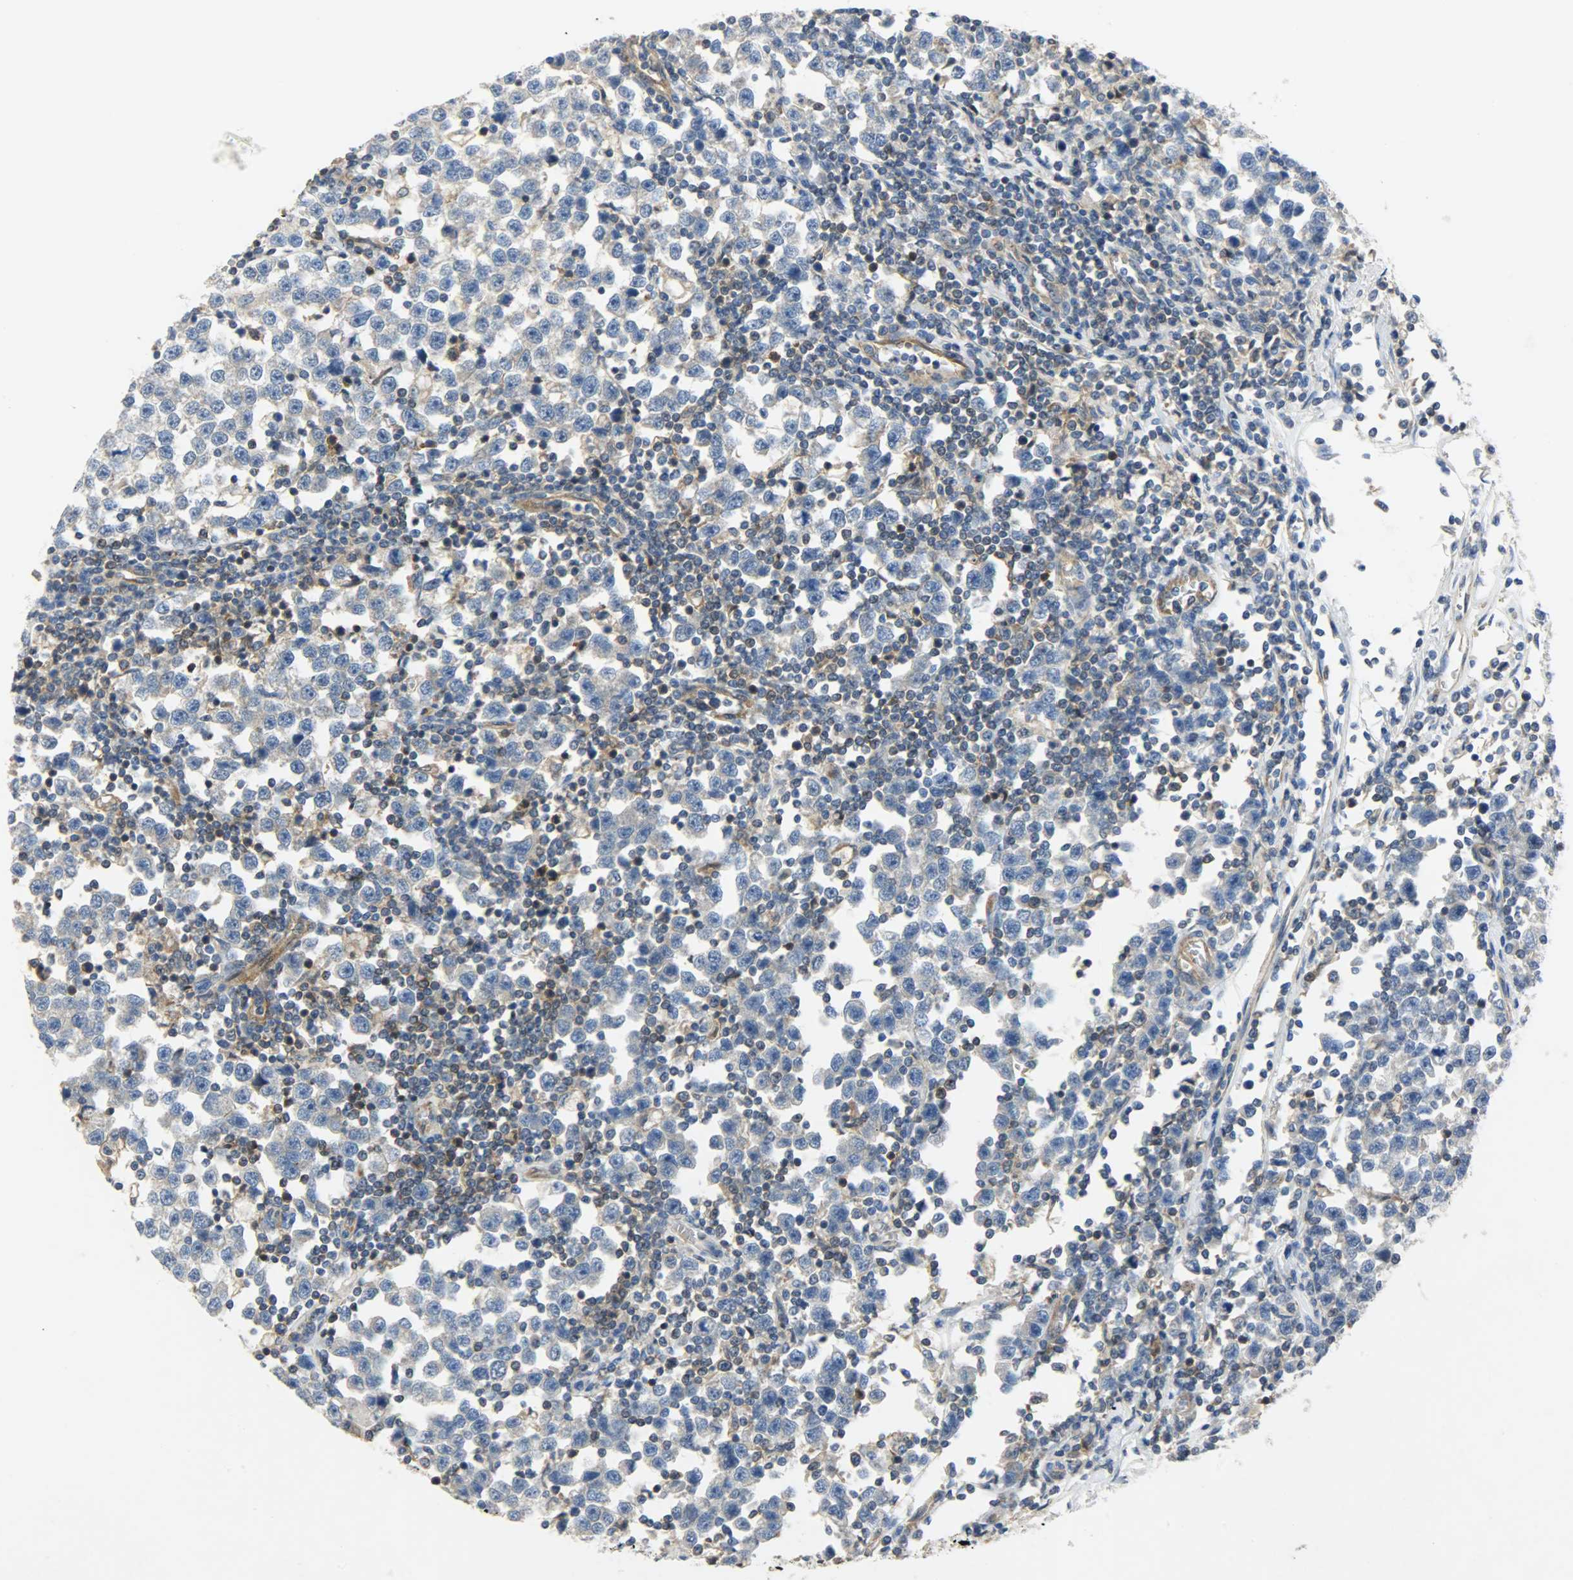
{"staining": {"intensity": "negative", "quantity": "none", "location": "none"}, "tissue": "testis cancer", "cell_type": "Tumor cells", "image_type": "cancer", "snomed": [{"axis": "morphology", "description": "Seminoma, NOS"}, {"axis": "topography", "description": "Testis"}], "caption": "A histopathology image of testis cancer (seminoma) stained for a protein shows no brown staining in tumor cells.", "gene": "TRIM21", "patient": {"sex": "male", "age": 43}}